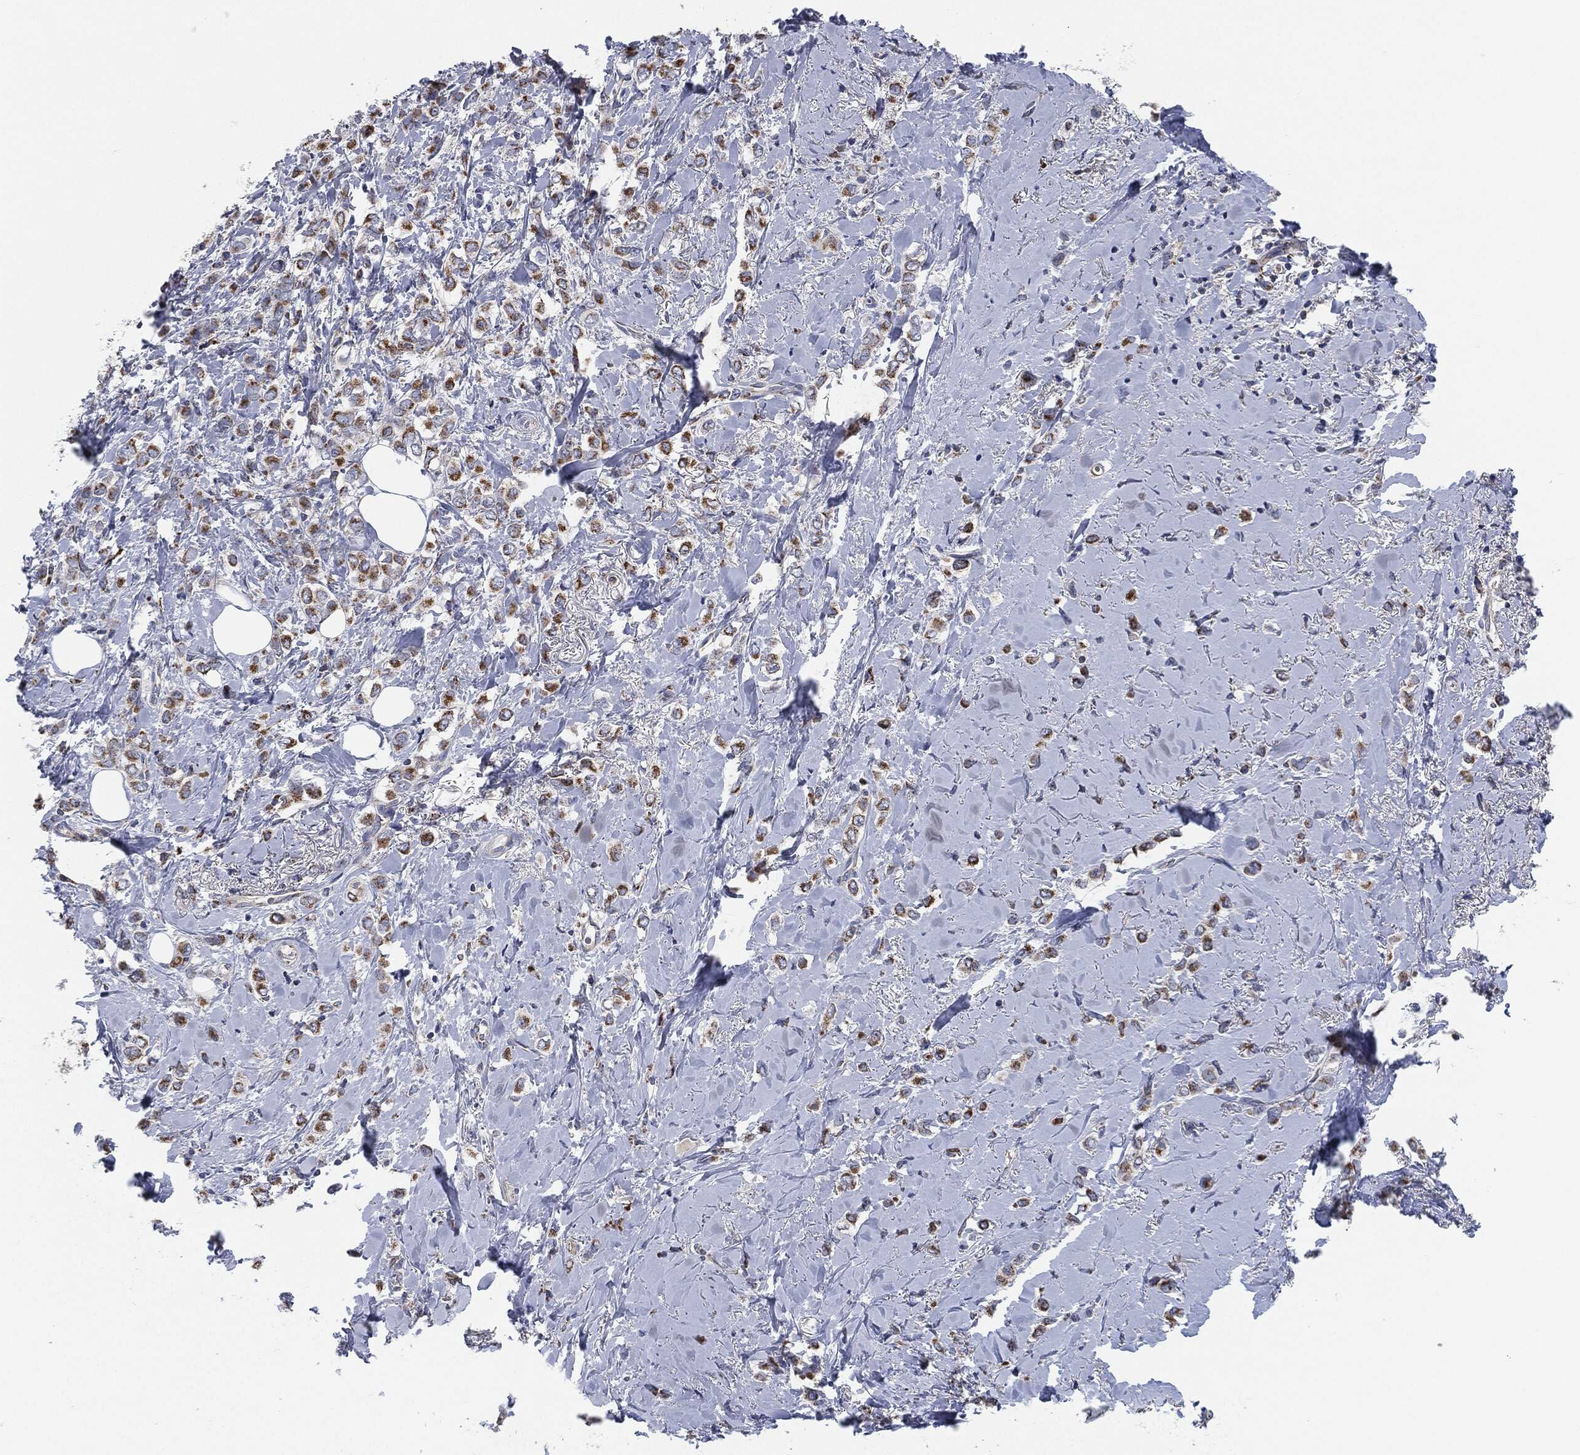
{"staining": {"intensity": "strong", "quantity": "25%-75%", "location": "cytoplasmic/membranous"}, "tissue": "breast cancer", "cell_type": "Tumor cells", "image_type": "cancer", "snomed": [{"axis": "morphology", "description": "Lobular carcinoma"}, {"axis": "topography", "description": "Breast"}], "caption": "Human breast cancer stained with a brown dye reveals strong cytoplasmic/membranous positive expression in about 25%-75% of tumor cells.", "gene": "SIGLEC9", "patient": {"sex": "female", "age": 66}}